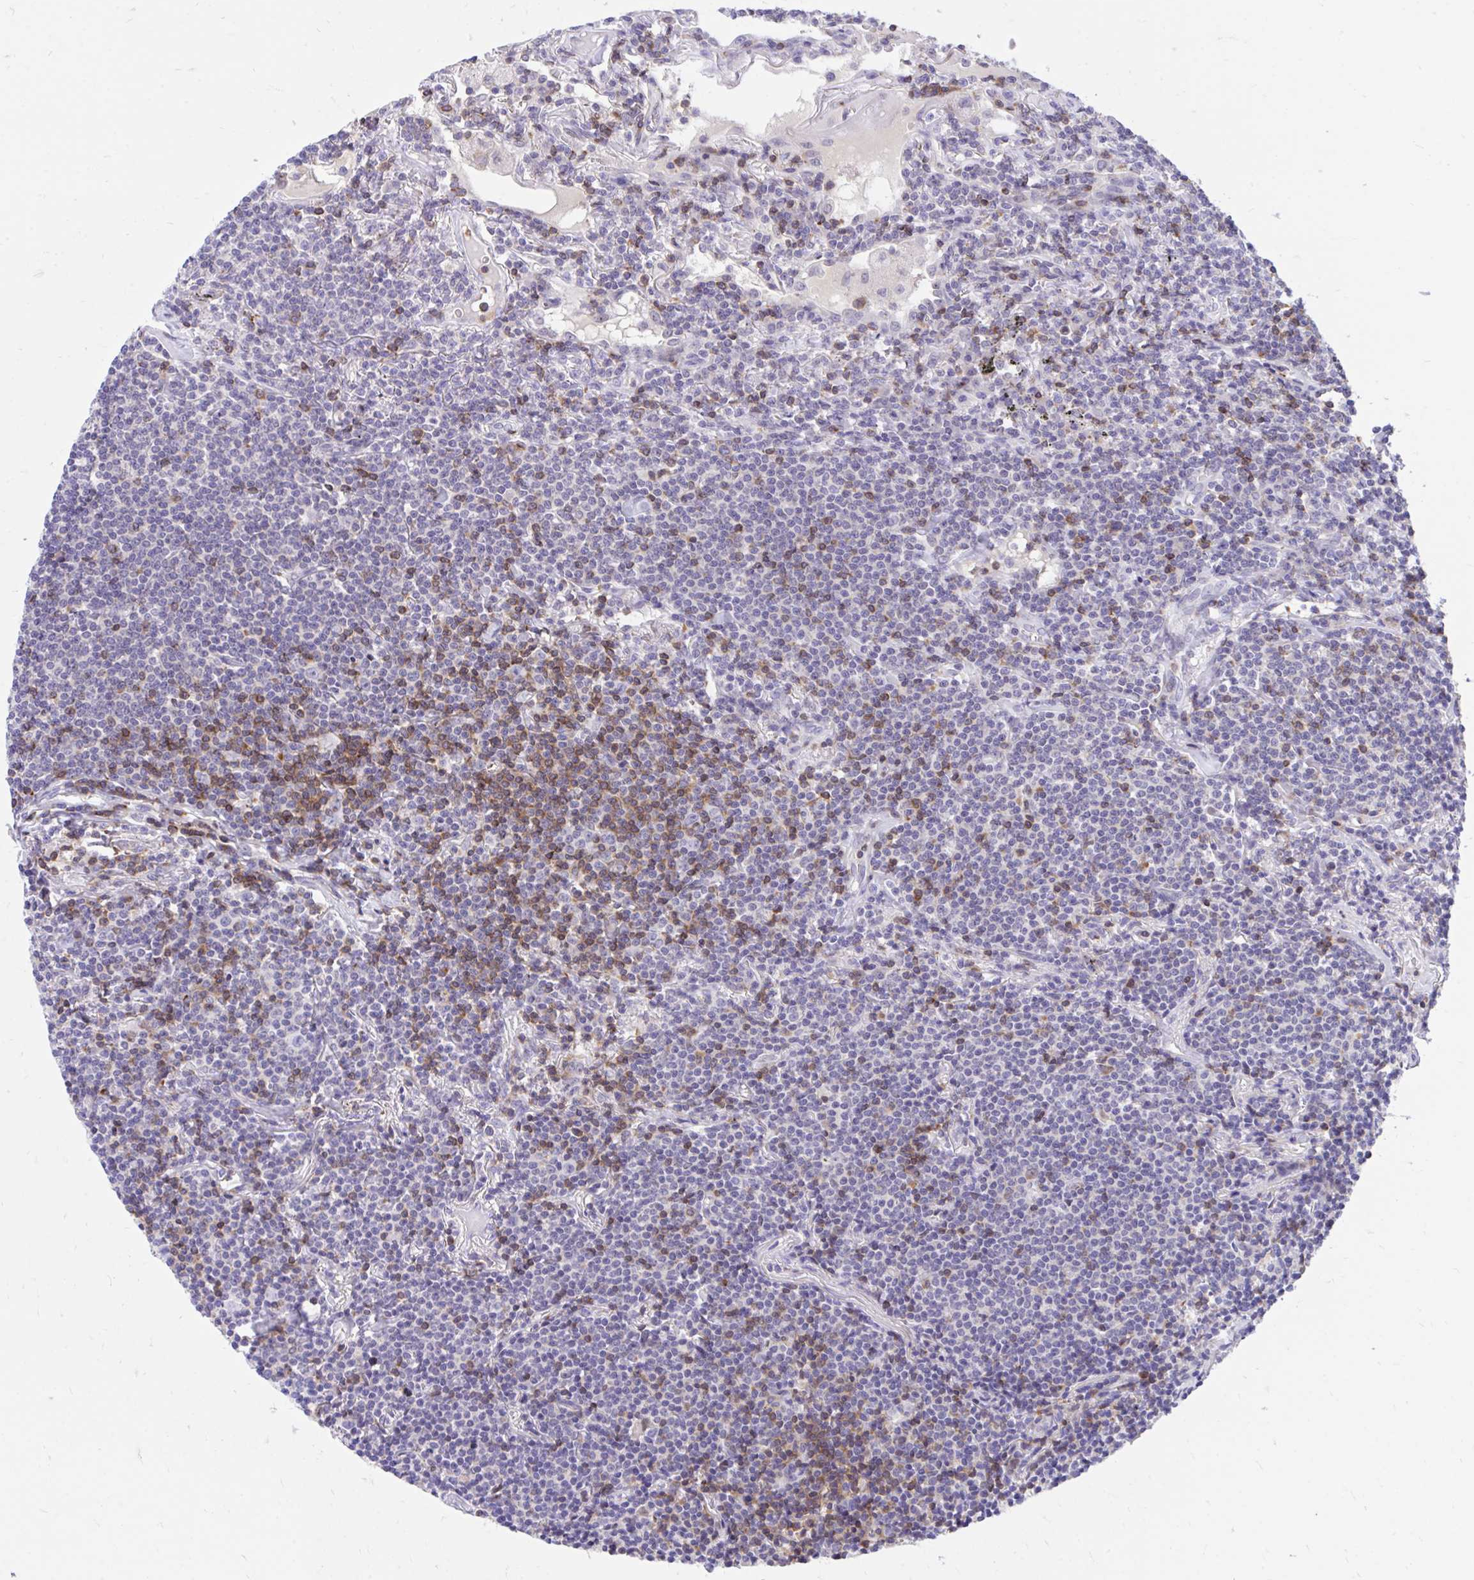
{"staining": {"intensity": "negative", "quantity": "none", "location": "none"}, "tissue": "lymphoma", "cell_type": "Tumor cells", "image_type": "cancer", "snomed": [{"axis": "morphology", "description": "Malignant lymphoma, non-Hodgkin's type, Low grade"}, {"axis": "topography", "description": "Lung"}], "caption": "The histopathology image displays no staining of tumor cells in lymphoma.", "gene": "CXCL8", "patient": {"sex": "female", "age": 71}}